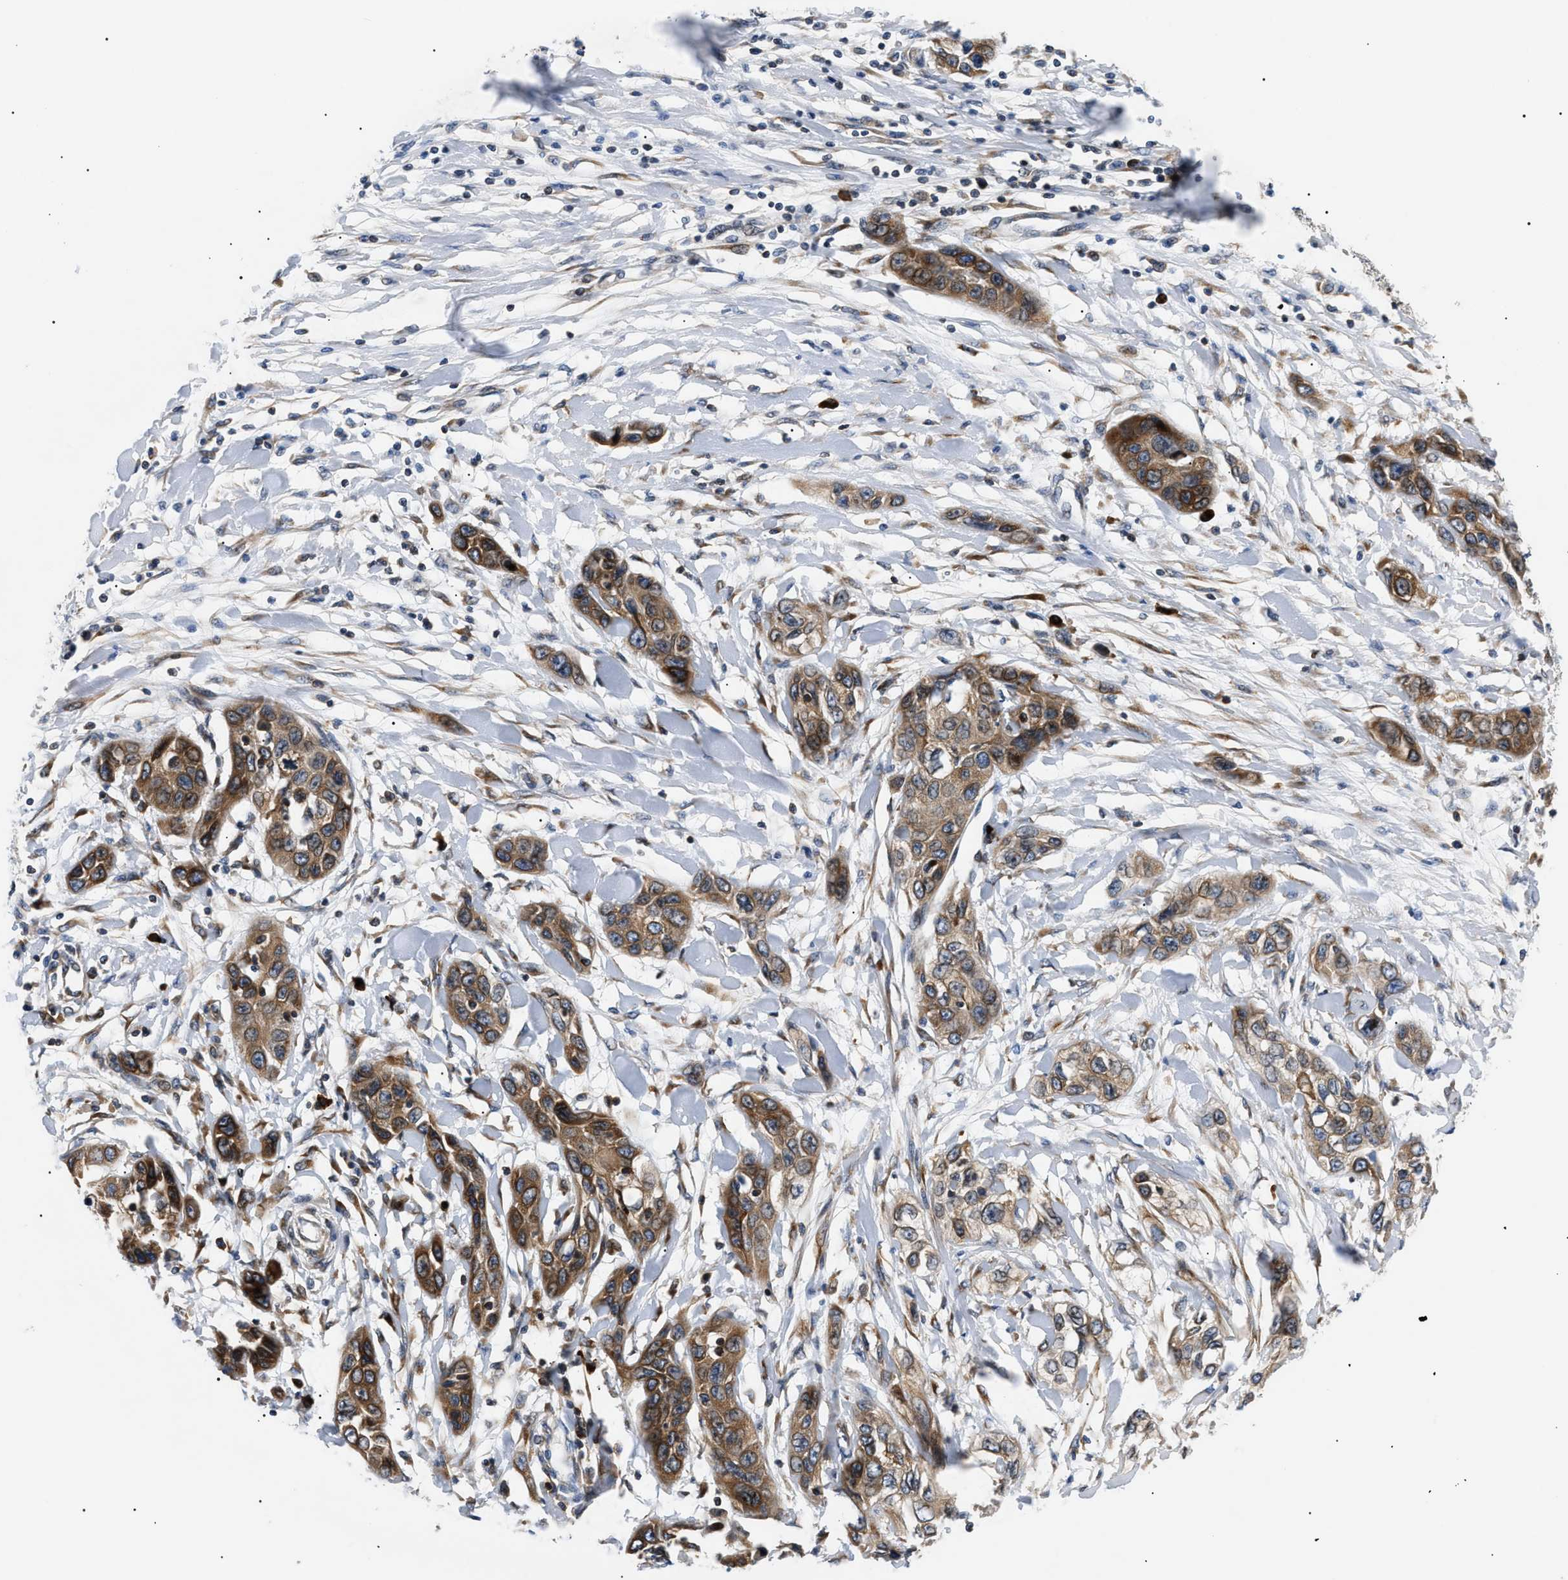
{"staining": {"intensity": "moderate", "quantity": ">75%", "location": "cytoplasmic/membranous"}, "tissue": "pancreatic cancer", "cell_type": "Tumor cells", "image_type": "cancer", "snomed": [{"axis": "morphology", "description": "Adenocarcinoma, NOS"}, {"axis": "topography", "description": "Pancreas"}], "caption": "Pancreatic cancer (adenocarcinoma) tissue displays moderate cytoplasmic/membranous positivity in approximately >75% of tumor cells, visualized by immunohistochemistry.", "gene": "DERL1", "patient": {"sex": "female", "age": 70}}